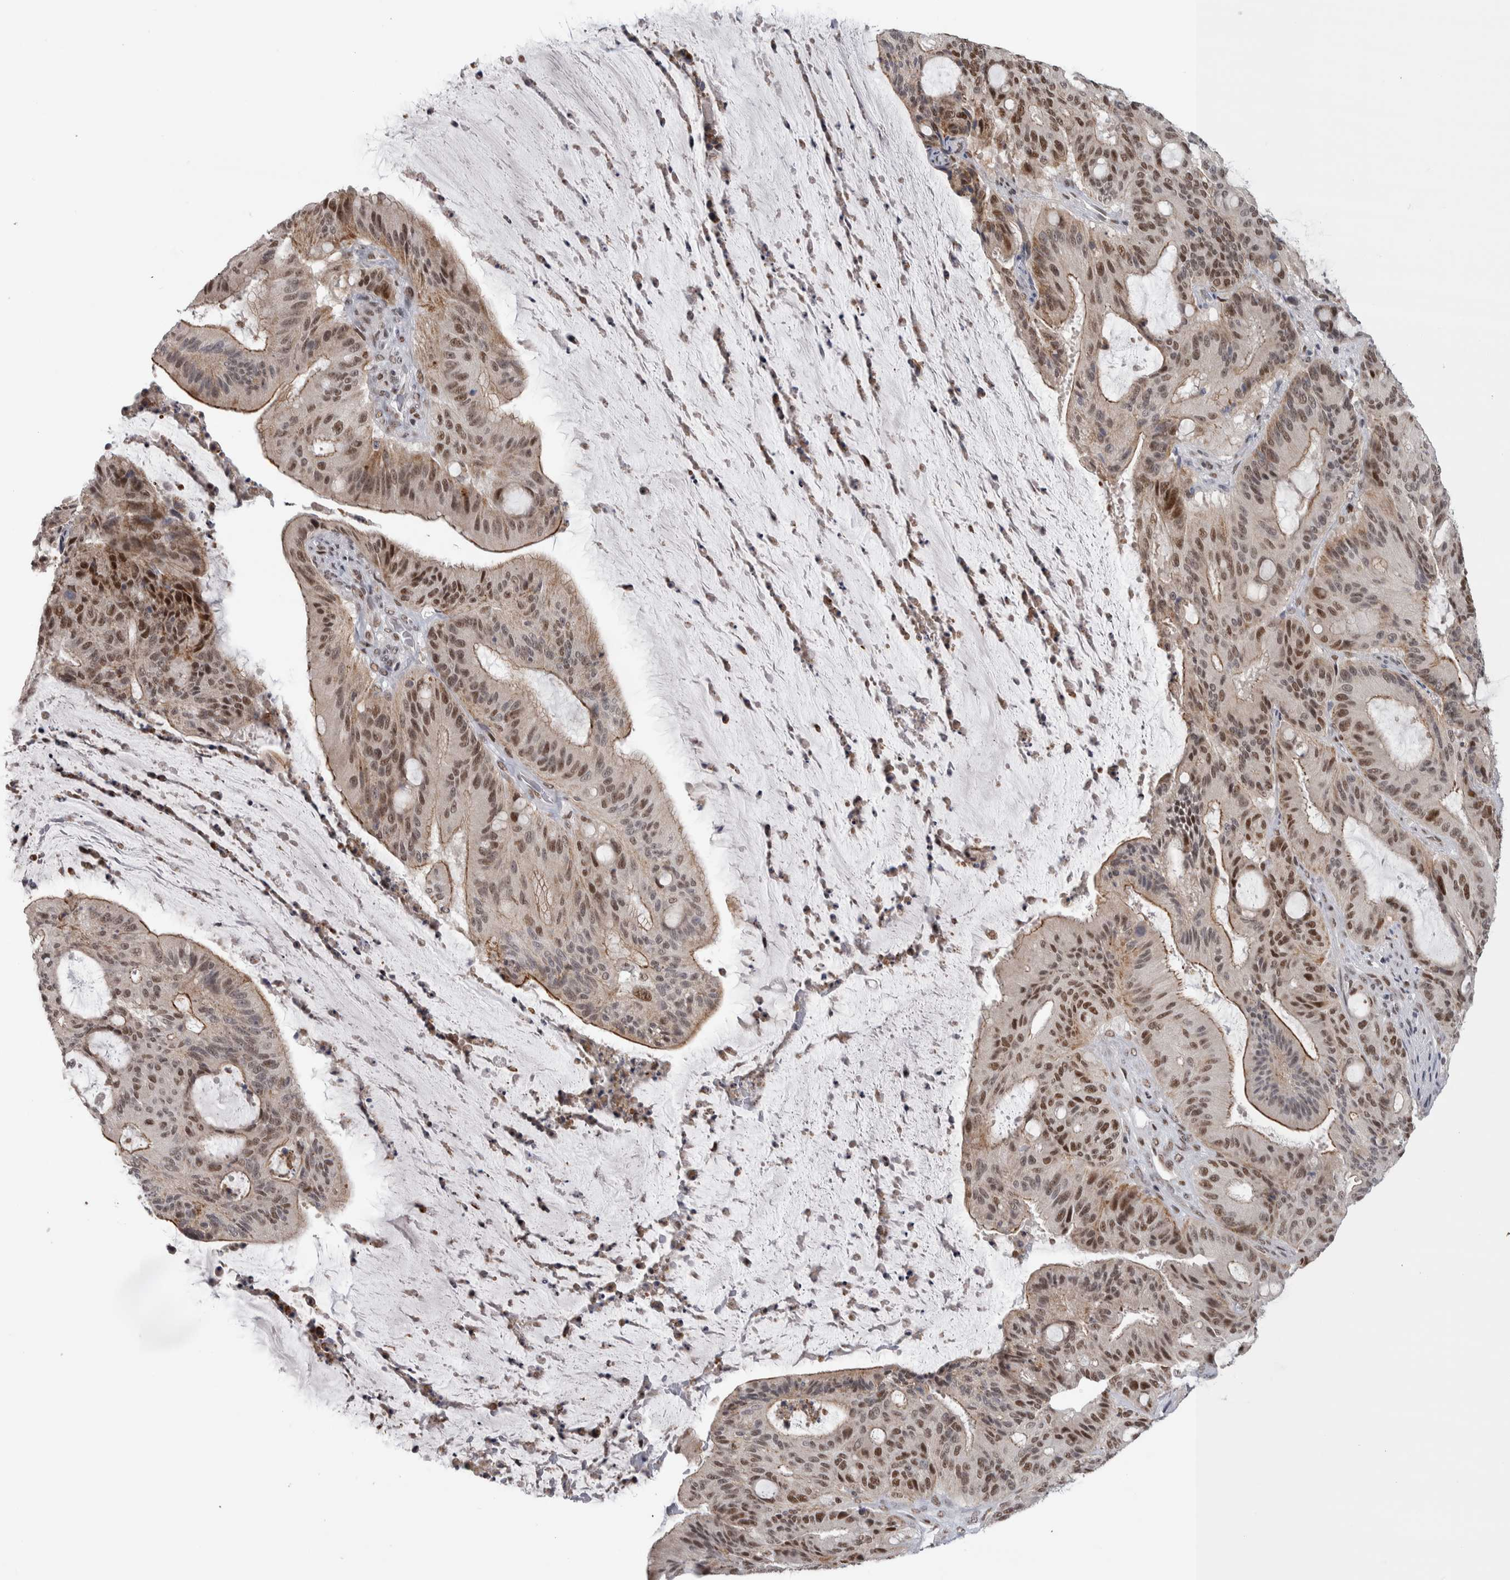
{"staining": {"intensity": "moderate", "quantity": "25%-75%", "location": "cytoplasmic/membranous,nuclear"}, "tissue": "liver cancer", "cell_type": "Tumor cells", "image_type": "cancer", "snomed": [{"axis": "morphology", "description": "Normal tissue, NOS"}, {"axis": "morphology", "description": "Cholangiocarcinoma"}, {"axis": "topography", "description": "Liver"}, {"axis": "topography", "description": "Peripheral nerve tissue"}], "caption": "Liver cholangiocarcinoma stained with a protein marker exhibits moderate staining in tumor cells.", "gene": "HEXIM2", "patient": {"sex": "female", "age": 73}}